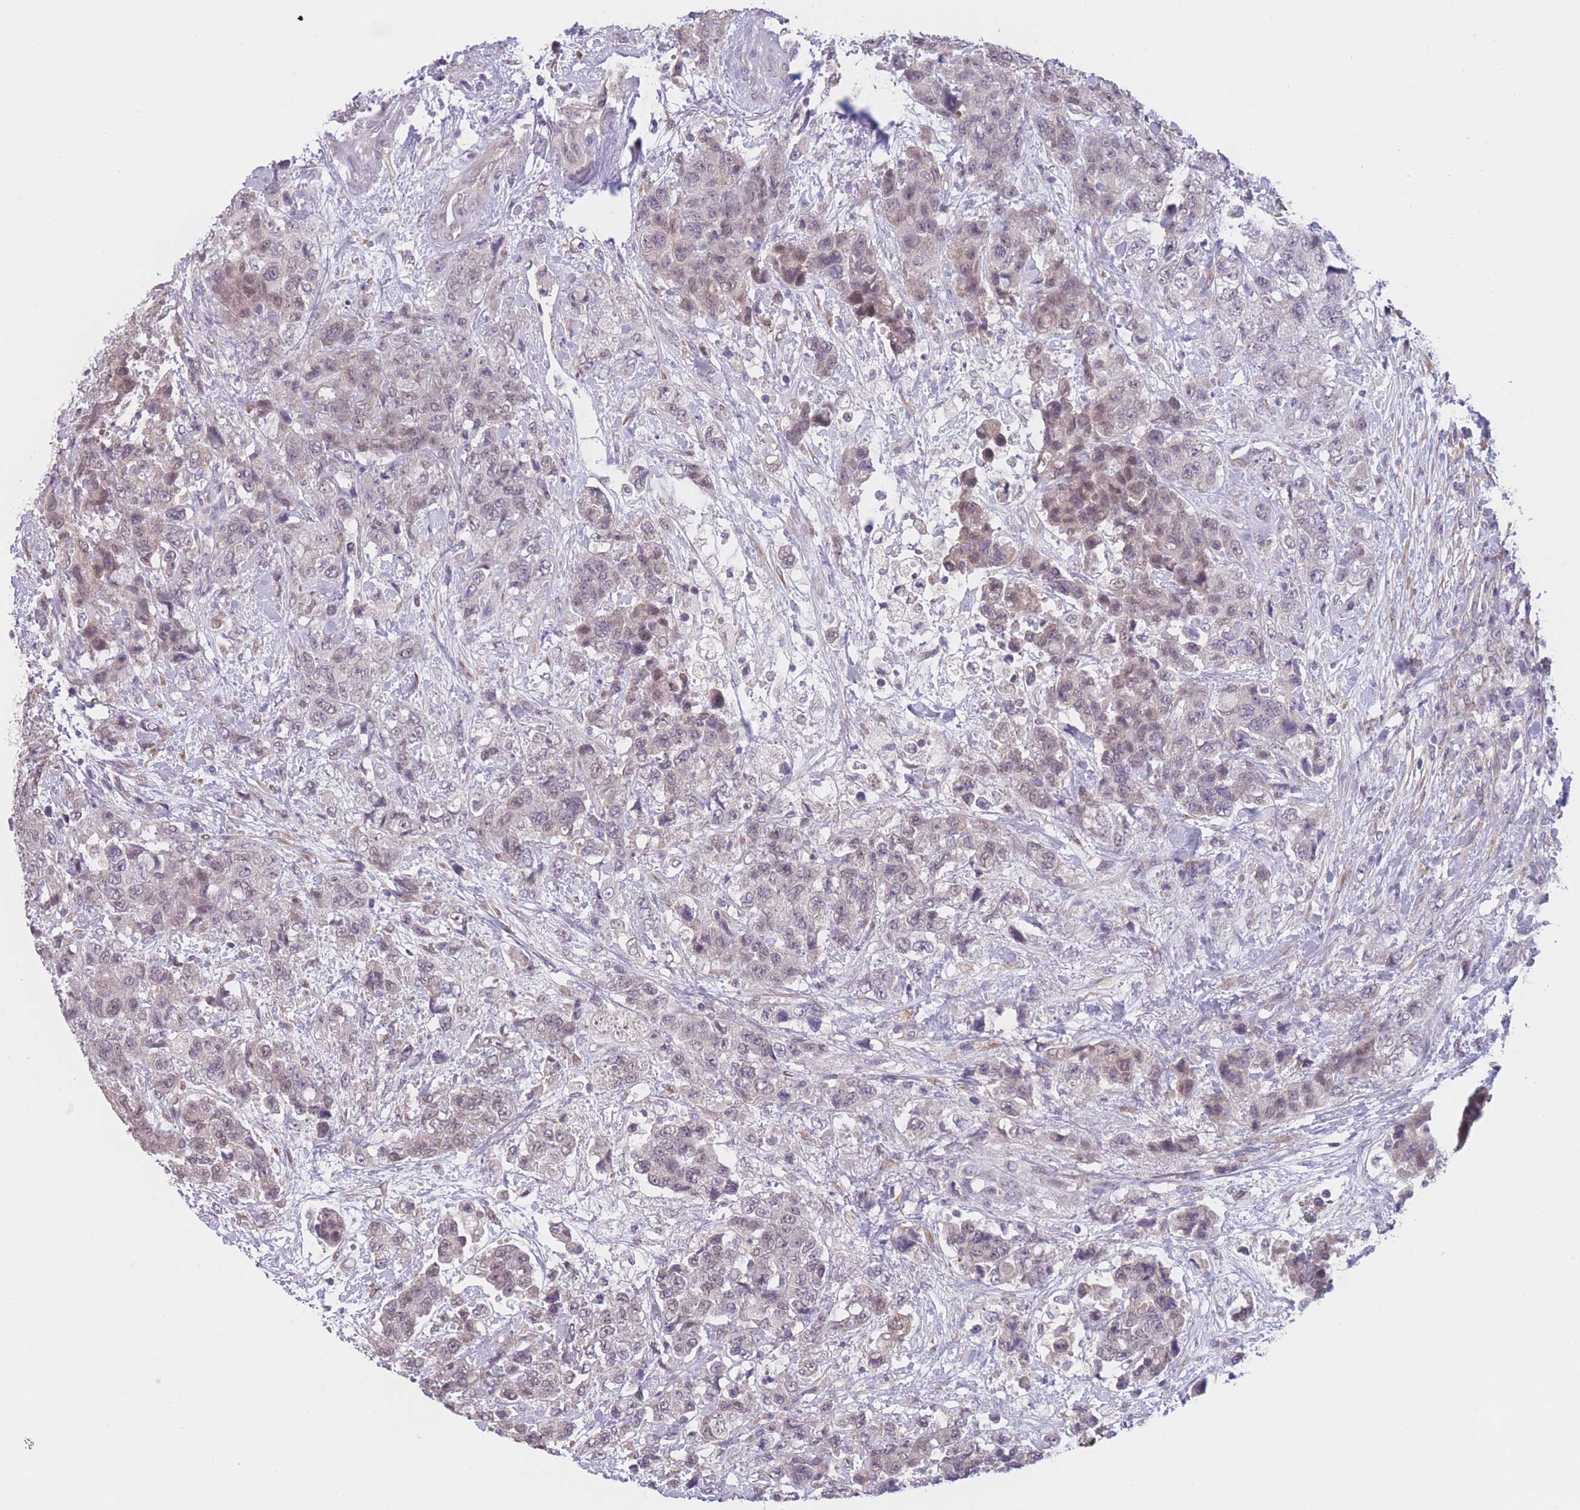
{"staining": {"intensity": "weak", "quantity": "<25%", "location": "nuclear"}, "tissue": "urothelial cancer", "cell_type": "Tumor cells", "image_type": "cancer", "snomed": [{"axis": "morphology", "description": "Urothelial carcinoma, High grade"}, {"axis": "topography", "description": "Urinary bladder"}], "caption": "A photomicrograph of urothelial cancer stained for a protein displays no brown staining in tumor cells.", "gene": "COL27A1", "patient": {"sex": "female", "age": 78}}